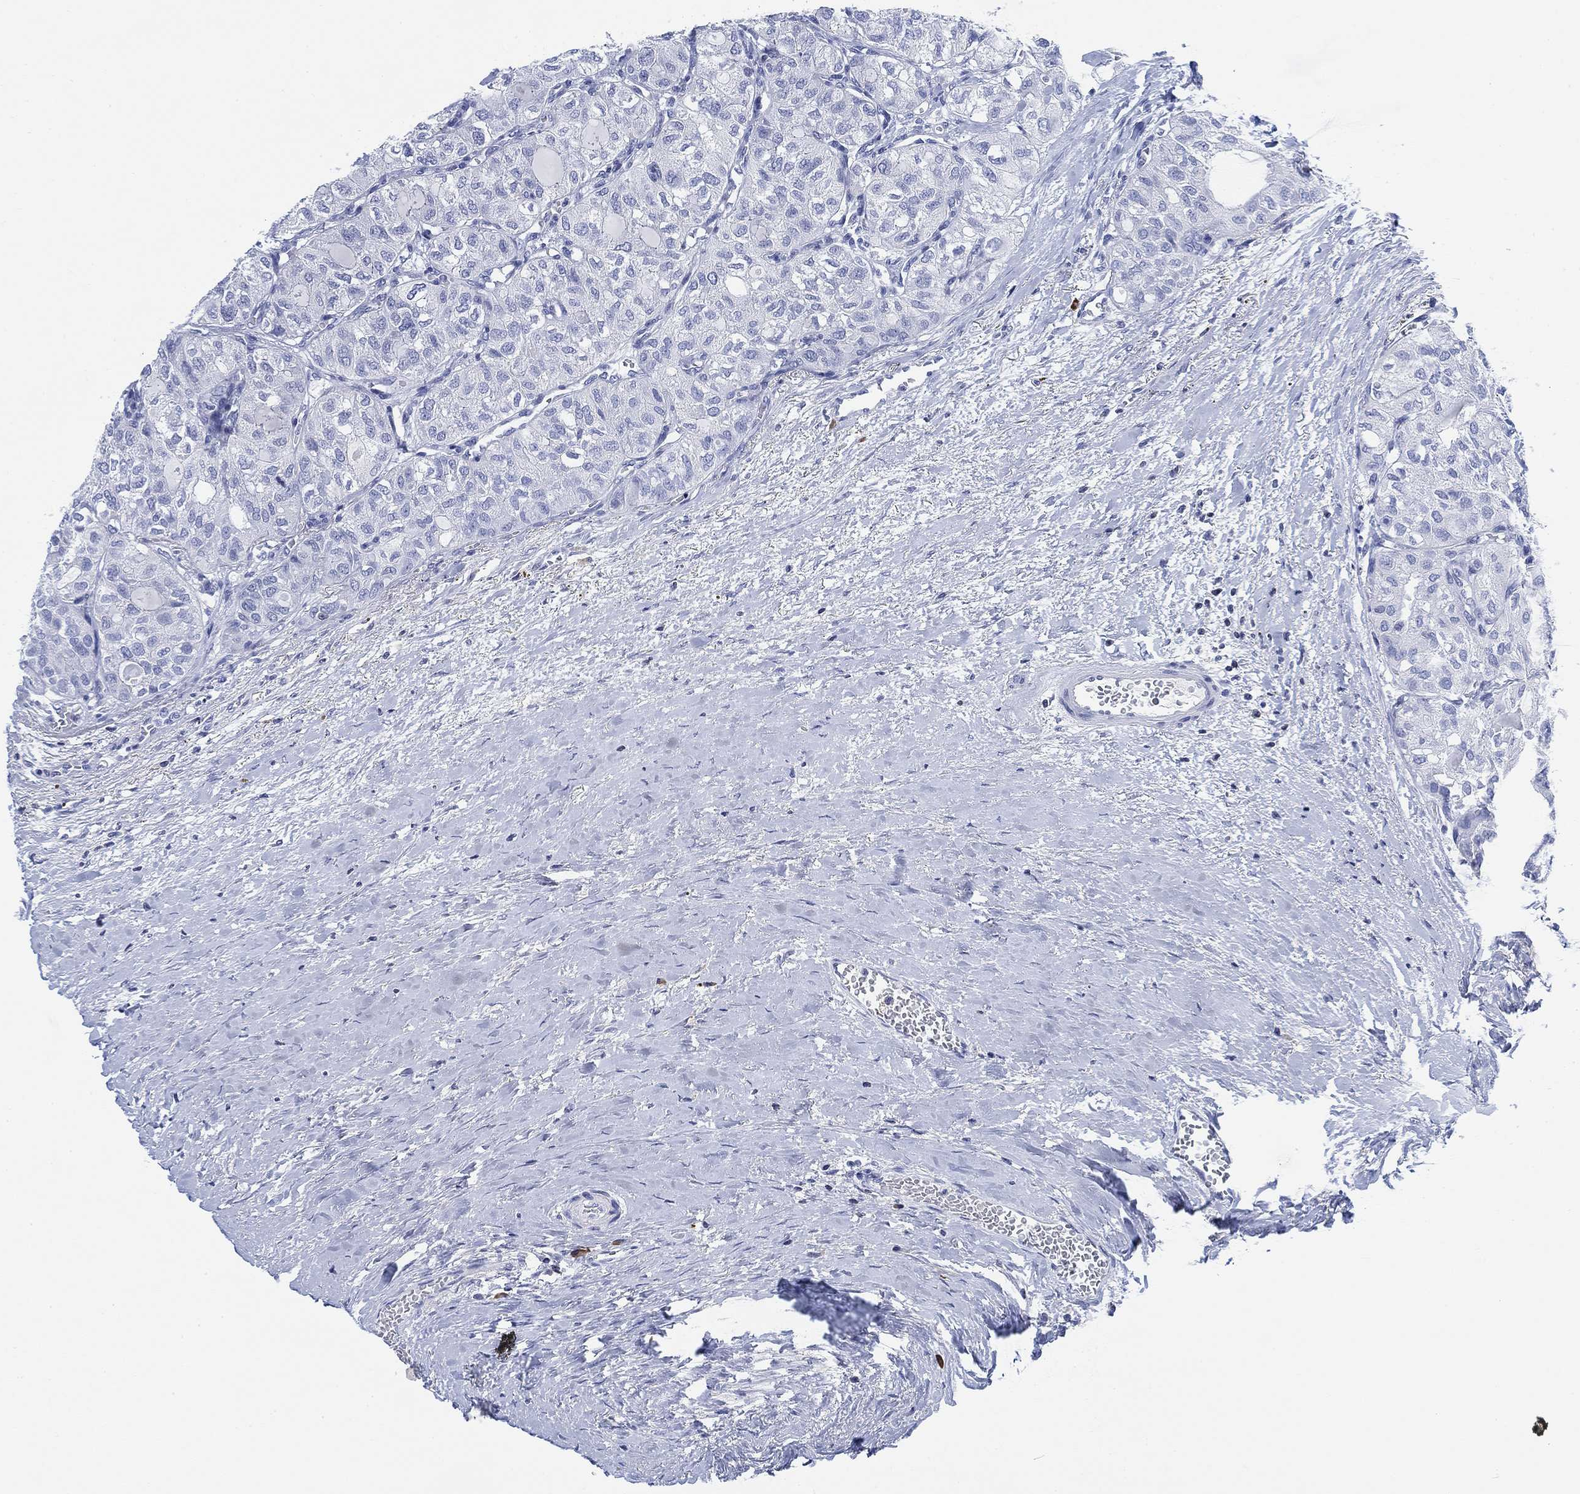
{"staining": {"intensity": "negative", "quantity": "none", "location": "none"}, "tissue": "thyroid cancer", "cell_type": "Tumor cells", "image_type": "cancer", "snomed": [{"axis": "morphology", "description": "Follicular adenoma carcinoma, NOS"}, {"axis": "topography", "description": "Thyroid gland"}], "caption": "A micrograph of human thyroid follicular adenoma carcinoma is negative for staining in tumor cells.", "gene": "FYB1", "patient": {"sex": "male", "age": 75}}